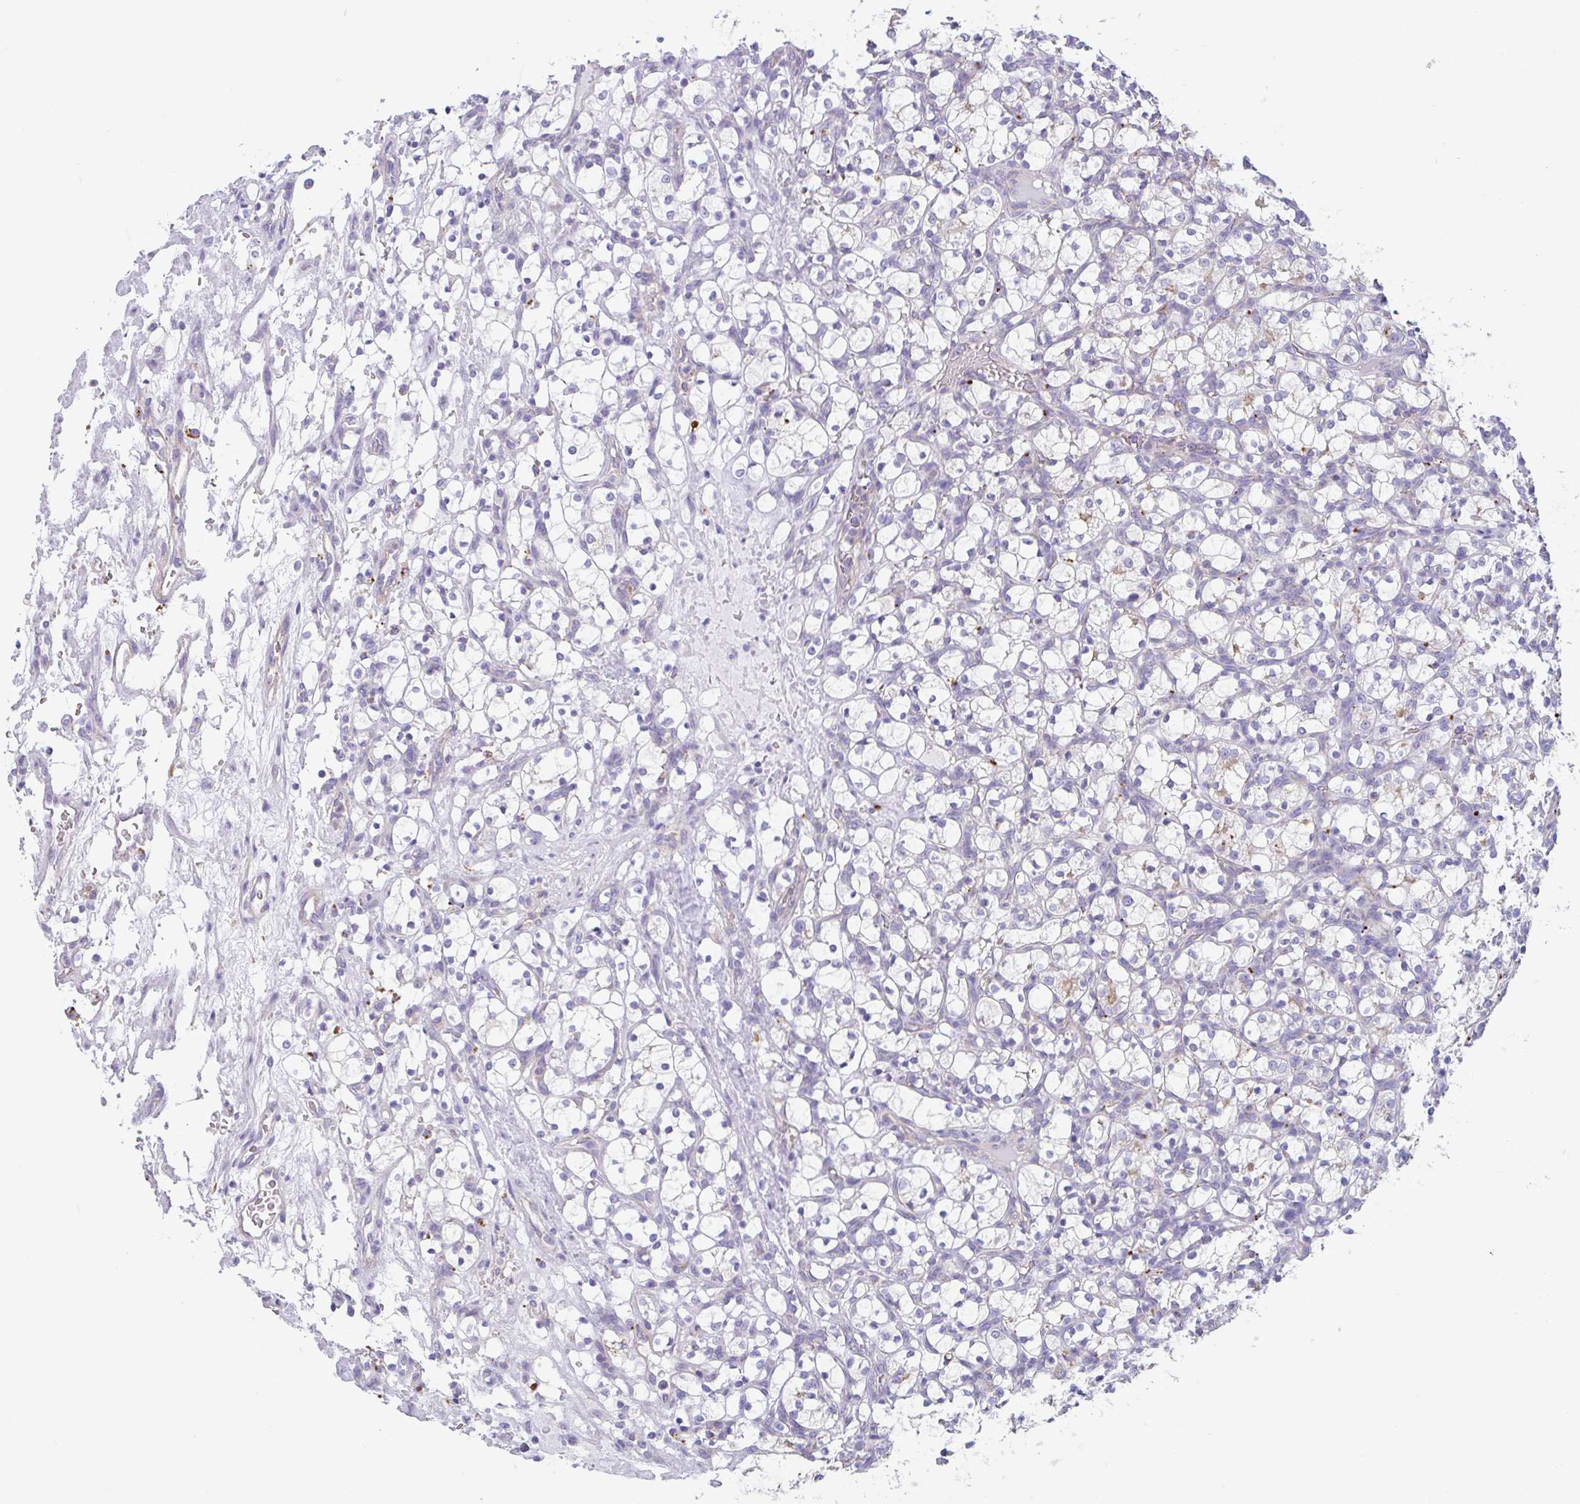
{"staining": {"intensity": "negative", "quantity": "none", "location": "none"}, "tissue": "renal cancer", "cell_type": "Tumor cells", "image_type": "cancer", "snomed": [{"axis": "morphology", "description": "Adenocarcinoma, NOS"}, {"axis": "topography", "description": "Kidney"}], "caption": "IHC image of renal adenocarcinoma stained for a protein (brown), which exhibits no positivity in tumor cells. The staining was performed using DAB (3,3'-diaminobenzidine) to visualize the protein expression in brown, while the nuclei were stained in blue with hematoxylin (Magnification: 20x).", "gene": "LENG9", "patient": {"sex": "female", "age": 69}}